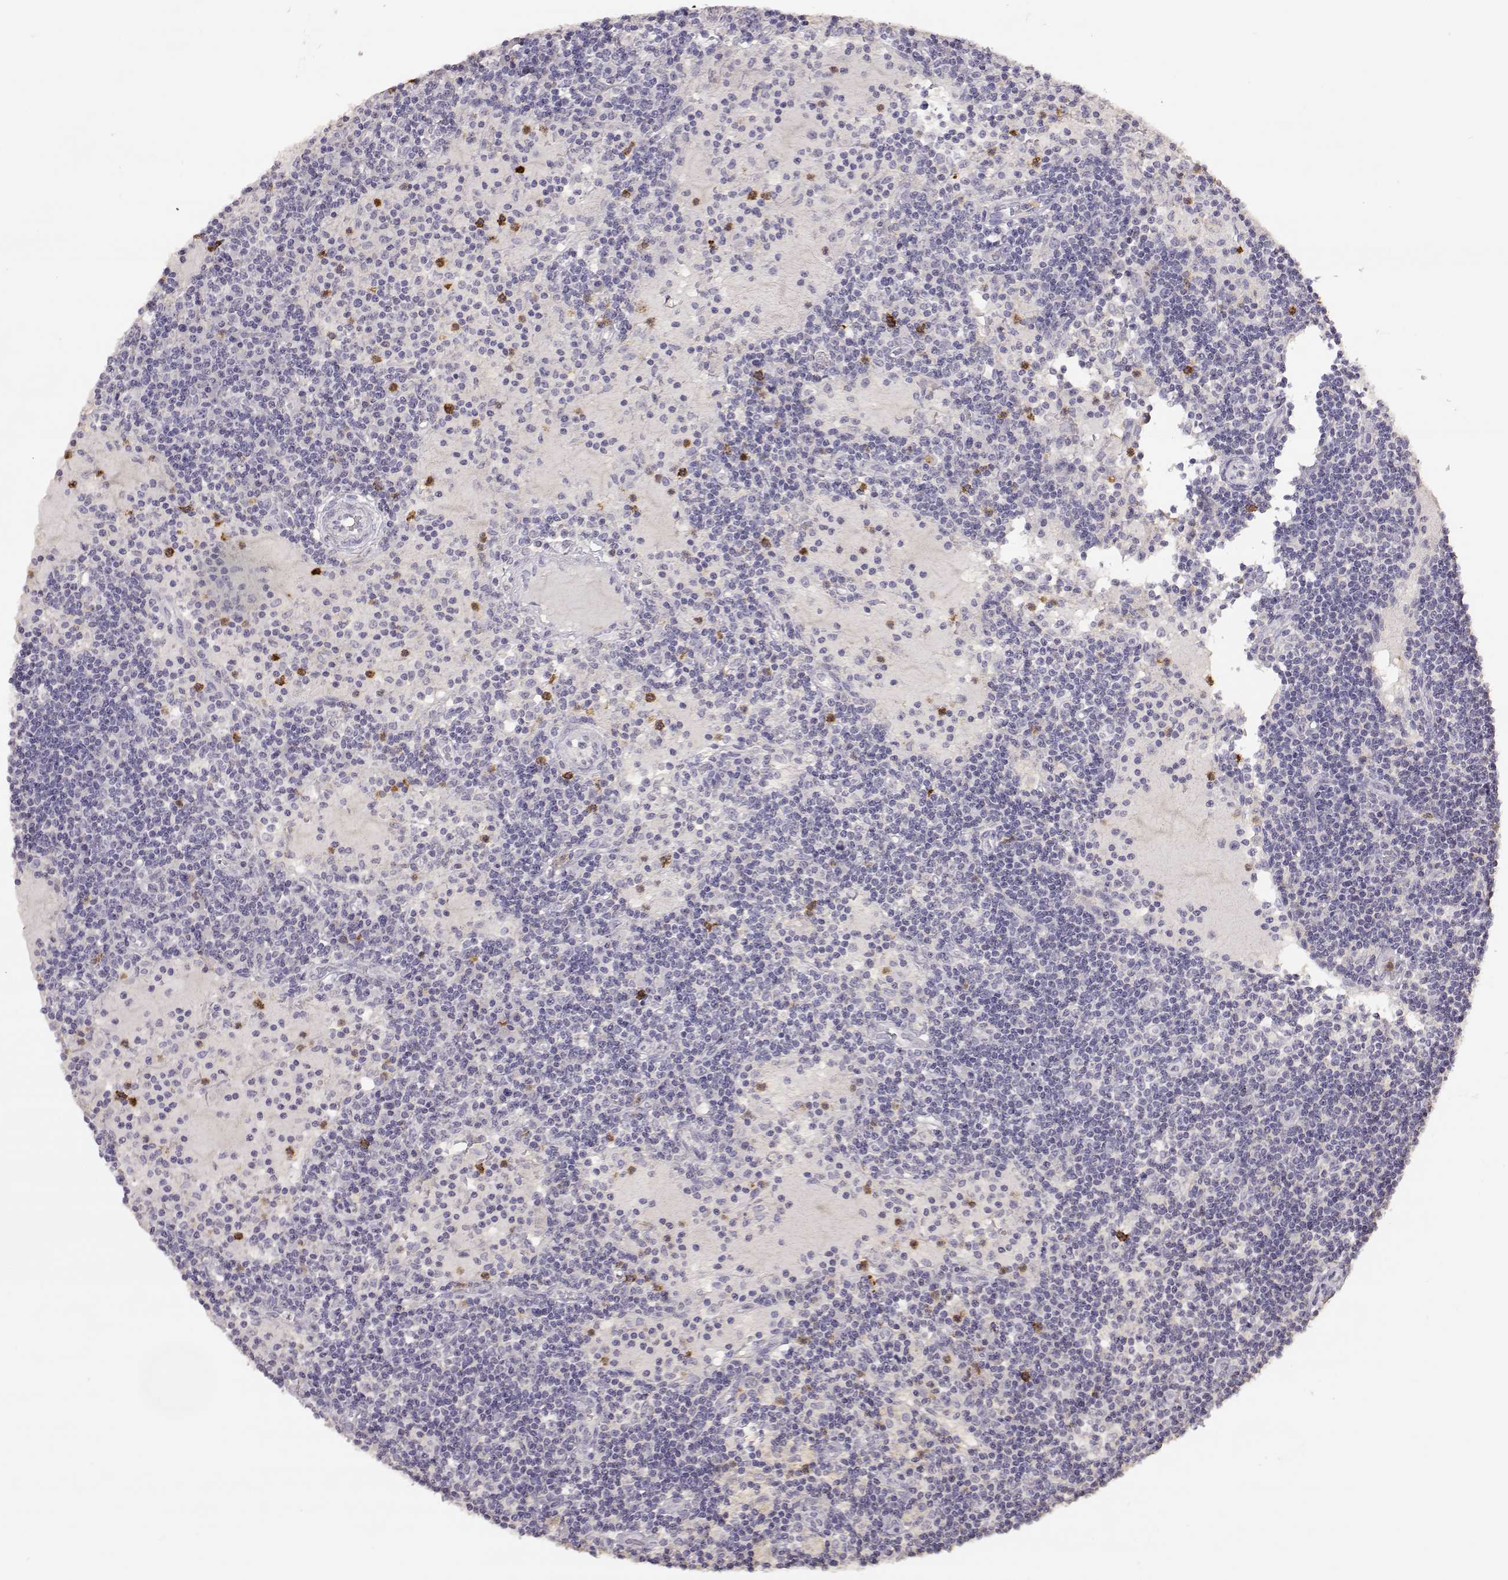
{"staining": {"intensity": "negative", "quantity": "none", "location": "none"}, "tissue": "lymph node", "cell_type": "Germinal center cells", "image_type": "normal", "snomed": [{"axis": "morphology", "description": "Normal tissue, NOS"}, {"axis": "topography", "description": "Lymph node"}], "caption": "Benign lymph node was stained to show a protein in brown. There is no significant staining in germinal center cells. Brightfield microscopy of IHC stained with DAB (3,3'-diaminobenzidine) (brown) and hematoxylin (blue), captured at high magnification.", "gene": "TNFRSF10C", "patient": {"sex": "female", "age": 72}}